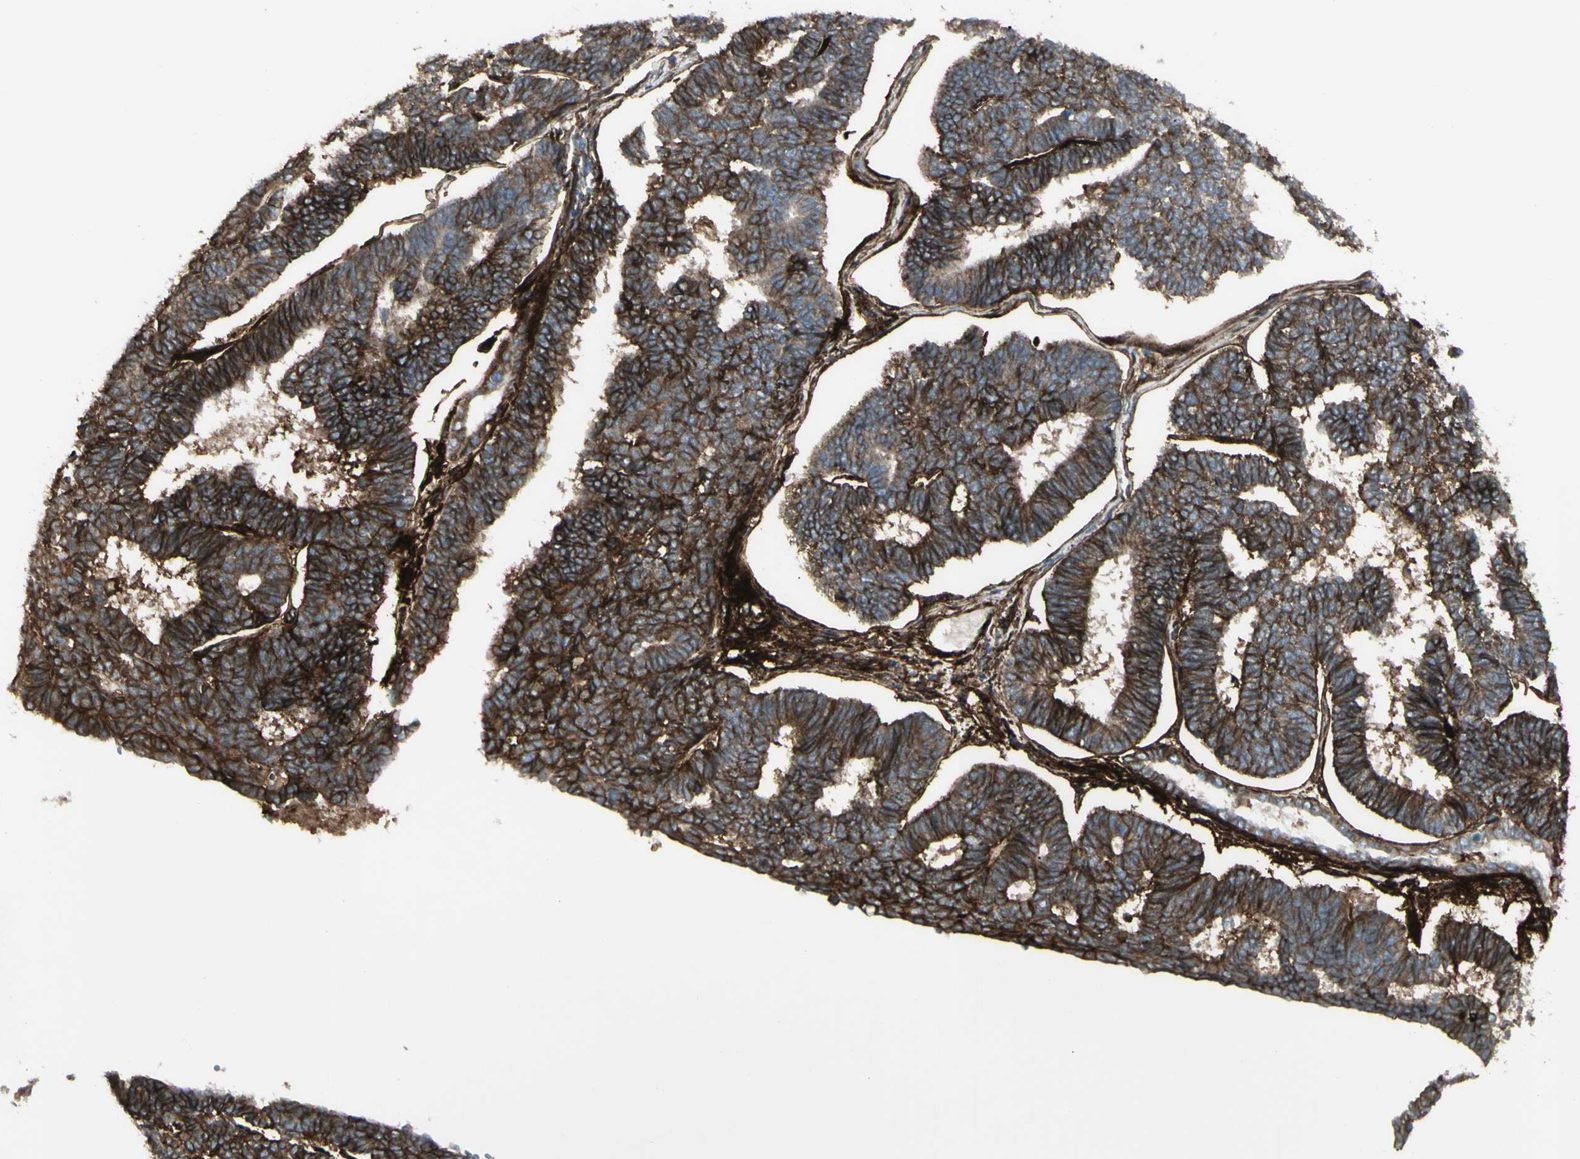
{"staining": {"intensity": "strong", "quantity": ">75%", "location": "cytoplasmic/membranous"}, "tissue": "endometrial cancer", "cell_type": "Tumor cells", "image_type": "cancer", "snomed": [{"axis": "morphology", "description": "Adenocarcinoma, NOS"}, {"axis": "topography", "description": "Endometrium"}], "caption": "Human endometrial cancer stained with a brown dye reveals strong cytoplasmic/membranous positive positivity in about >75% of tumor cells.", "gene": "CD276", "patient": {"sex": "female", "age": 70}}